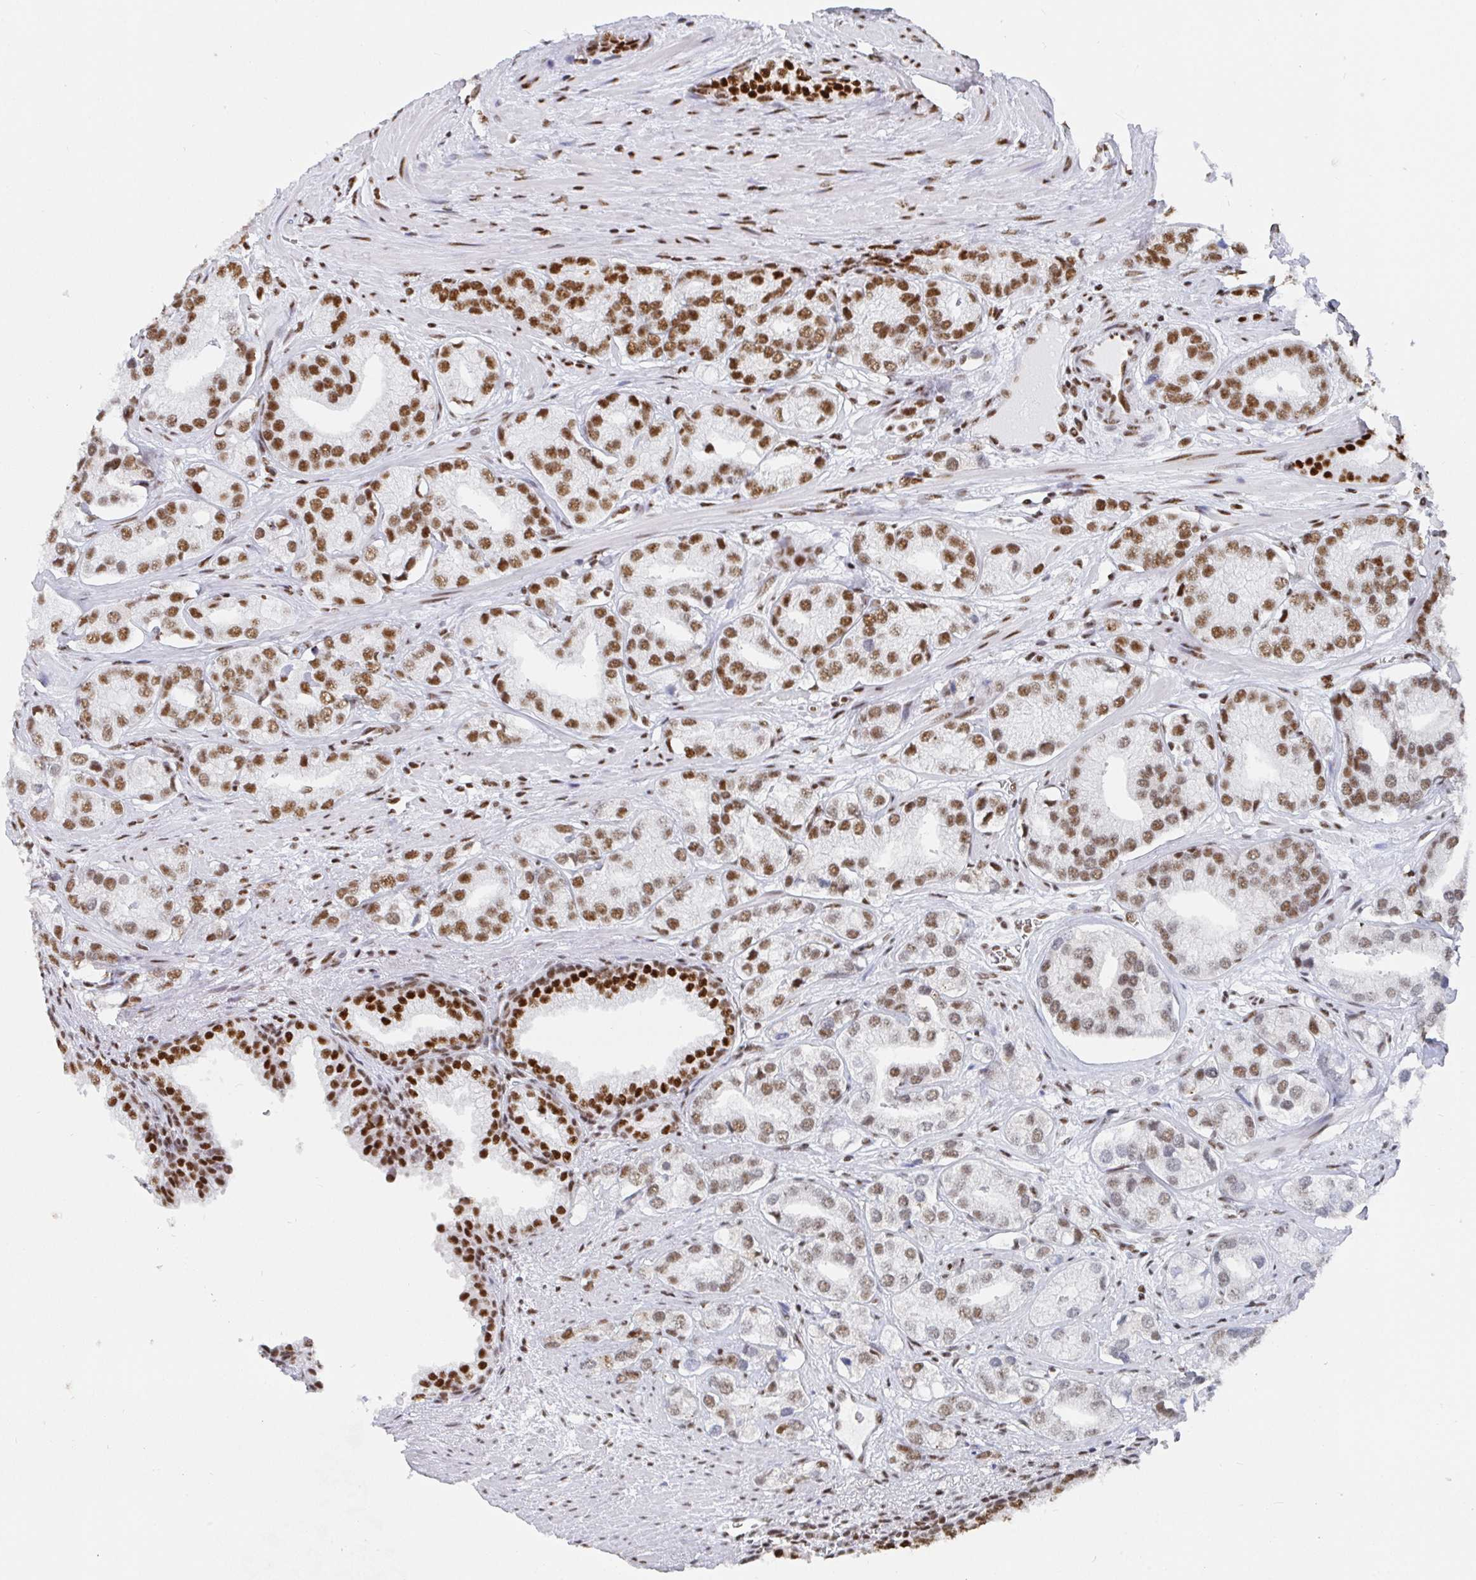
{"staining": {"intensity": "moderate", "quantity": "25%-75%", "location": "cytoplasmic/membranous,nuclear"}, "tissue": "prostate cancer", "cell_type": "Tumor cells", "image_type": "cancer", "snomed": [{"axis": "morphology", "description": "Adenocarcinoma, High grade"}, {"axis": "topography", "description": "Prostate"}], "caption": "High-grade adenocarcinoma (prostate) stained with immunohistochemistry shows moderate cytoplasmic/membranous and nuclear positivity in about 25%-75% of tumor cells. Using DAB (brown) and hematoxylin (blue) stains, captured at high magnification using brightfield microscopy.", "gene": "EWSR1", "patient": {"sex": "male", "age": 58}}